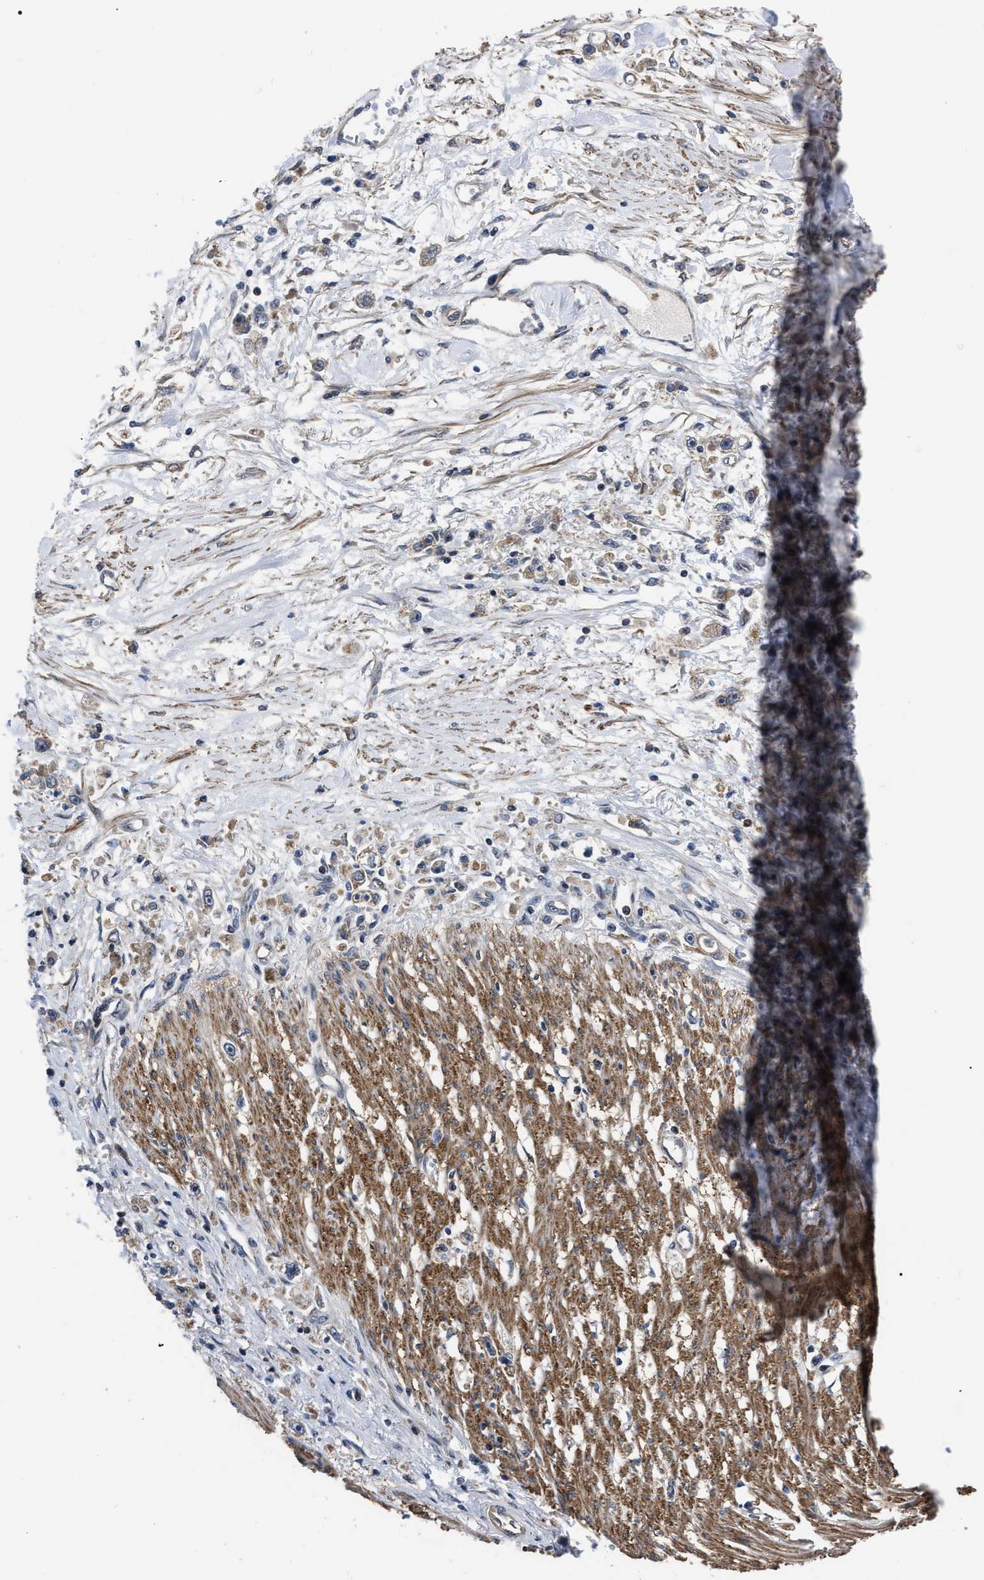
{"staining": {"intensity": "weak", "quantity": ">75%", "location": "cytoplasmic/membranous"}, "tissue": "stomach cancer", "cell_type": "Tumor cells", "image_type": "cancer", "snomed": [{"axis": "morphology", "description": "Adenocarcinoma, NOS"}, {"axis": "topography", "description": "Stomach"}], "caption": "Immunohistochemical staining of human adenocarcinoma (stomach) demonstrates weak cytoplasmic/membranous protein positivity in about >75% of tumor cells.", "gene": "PPWD1", "patient": {"sex": "female", "age": 59}}